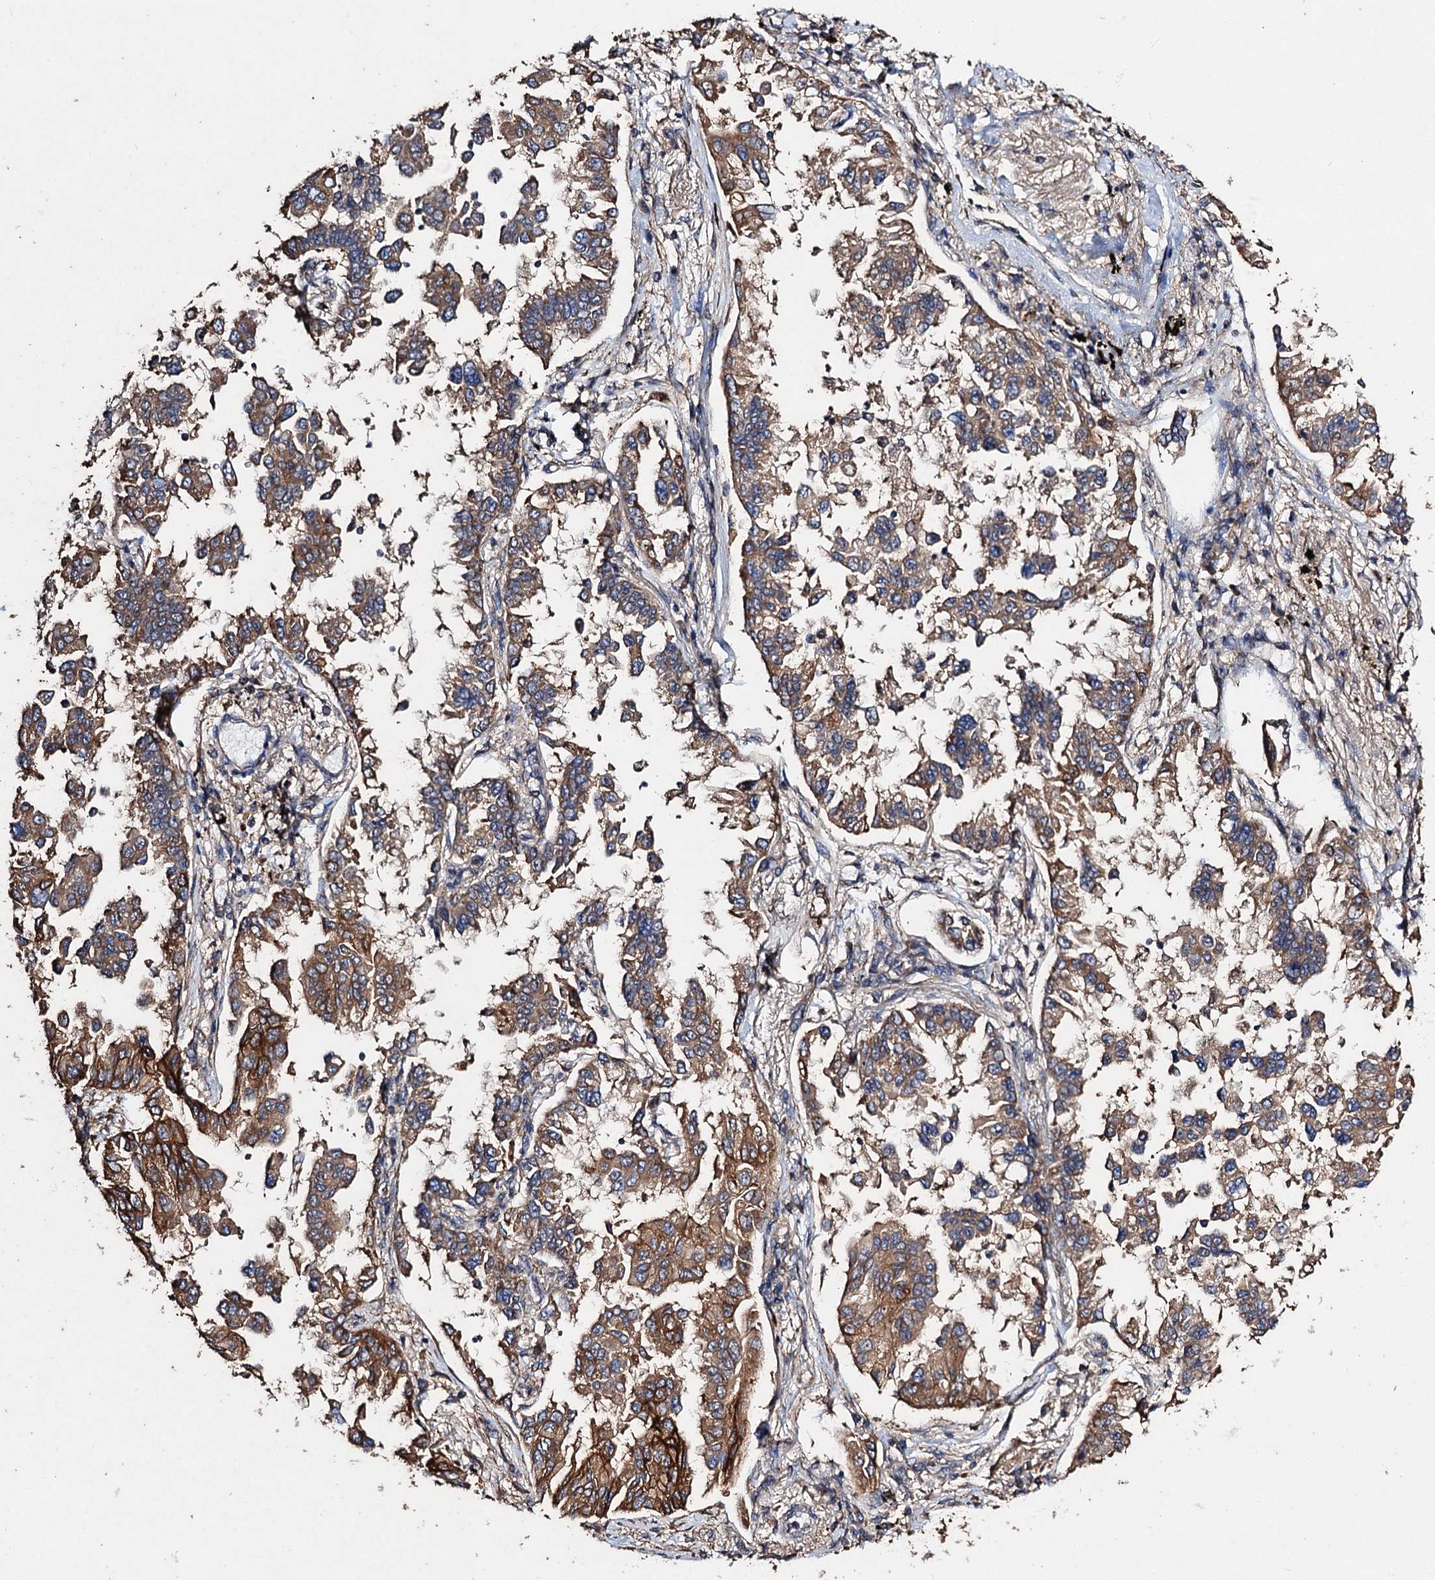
{"staining": {"intensity": "moderate", "quantity": ">75%", "location": "cytoplasmic/membranous"}, "tissue": "lung cancer", "cell_type": "Tumor cells", "image_type": "cancer", "snomed": [{"axis": "morphology", "description": "Adenocarcinoma, NOS"}, {"axis": "topography", "description": "Lung"}], "caption": "Tumor cells exhibit medium levels of moderate cytoplasmic/membranous positivity in about >75% of cells in human adenocarcinoma (lung).", "gene": "SCUBE3", "patient": {"sex": "female", "age": 67}}